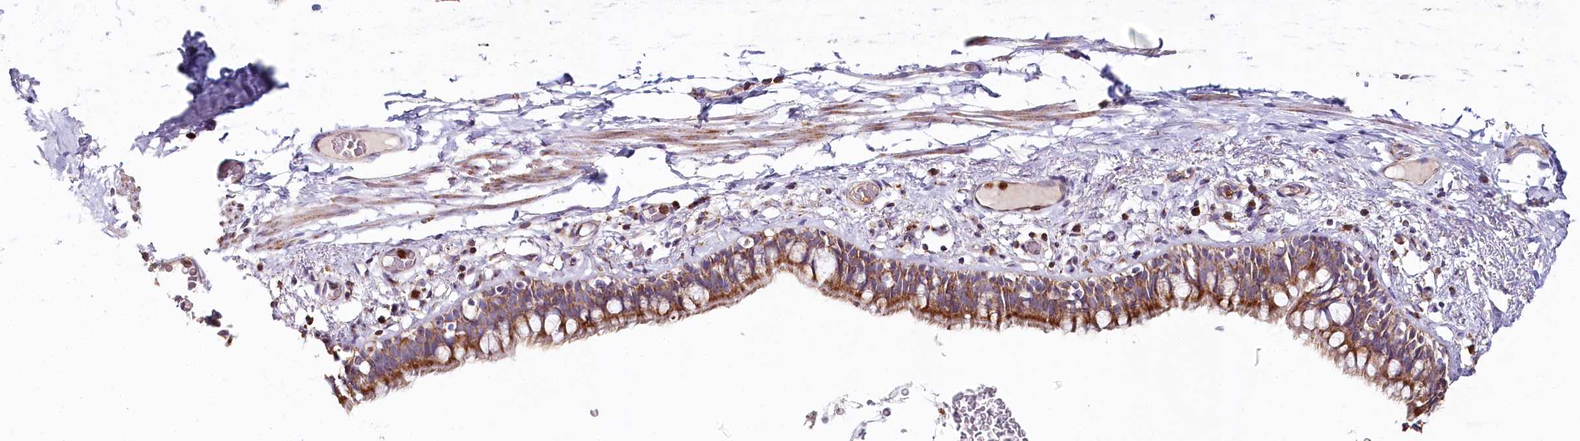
{"staining": {"intensity": "moderate", "quantity": ">75%", "location": "cytoplasmic/membranous"}, "tissue": "bronchus", "cell_type": "Respiratory epithelial cells", "image_type": "normal", "snomed": [{"axis": "morphology", "description": "Normal tissue, NOS"}, {"axis": "topography", "description": "Cartilage tissue"}, {"axis": "topography", "description": "Bronchus"}], "caption": "Immunohistochemistry image of normal bronchus: bronchus stained using immunohistochemistry shows medium levels of moderate protein expression localized specifically in the cytoplasmic/membranous of respiratory epithelial cells, appearing as a cytoplasmic/membranous brown color.", "gene": "MMP25", "patient": {"sex": "female", "age": 36}}